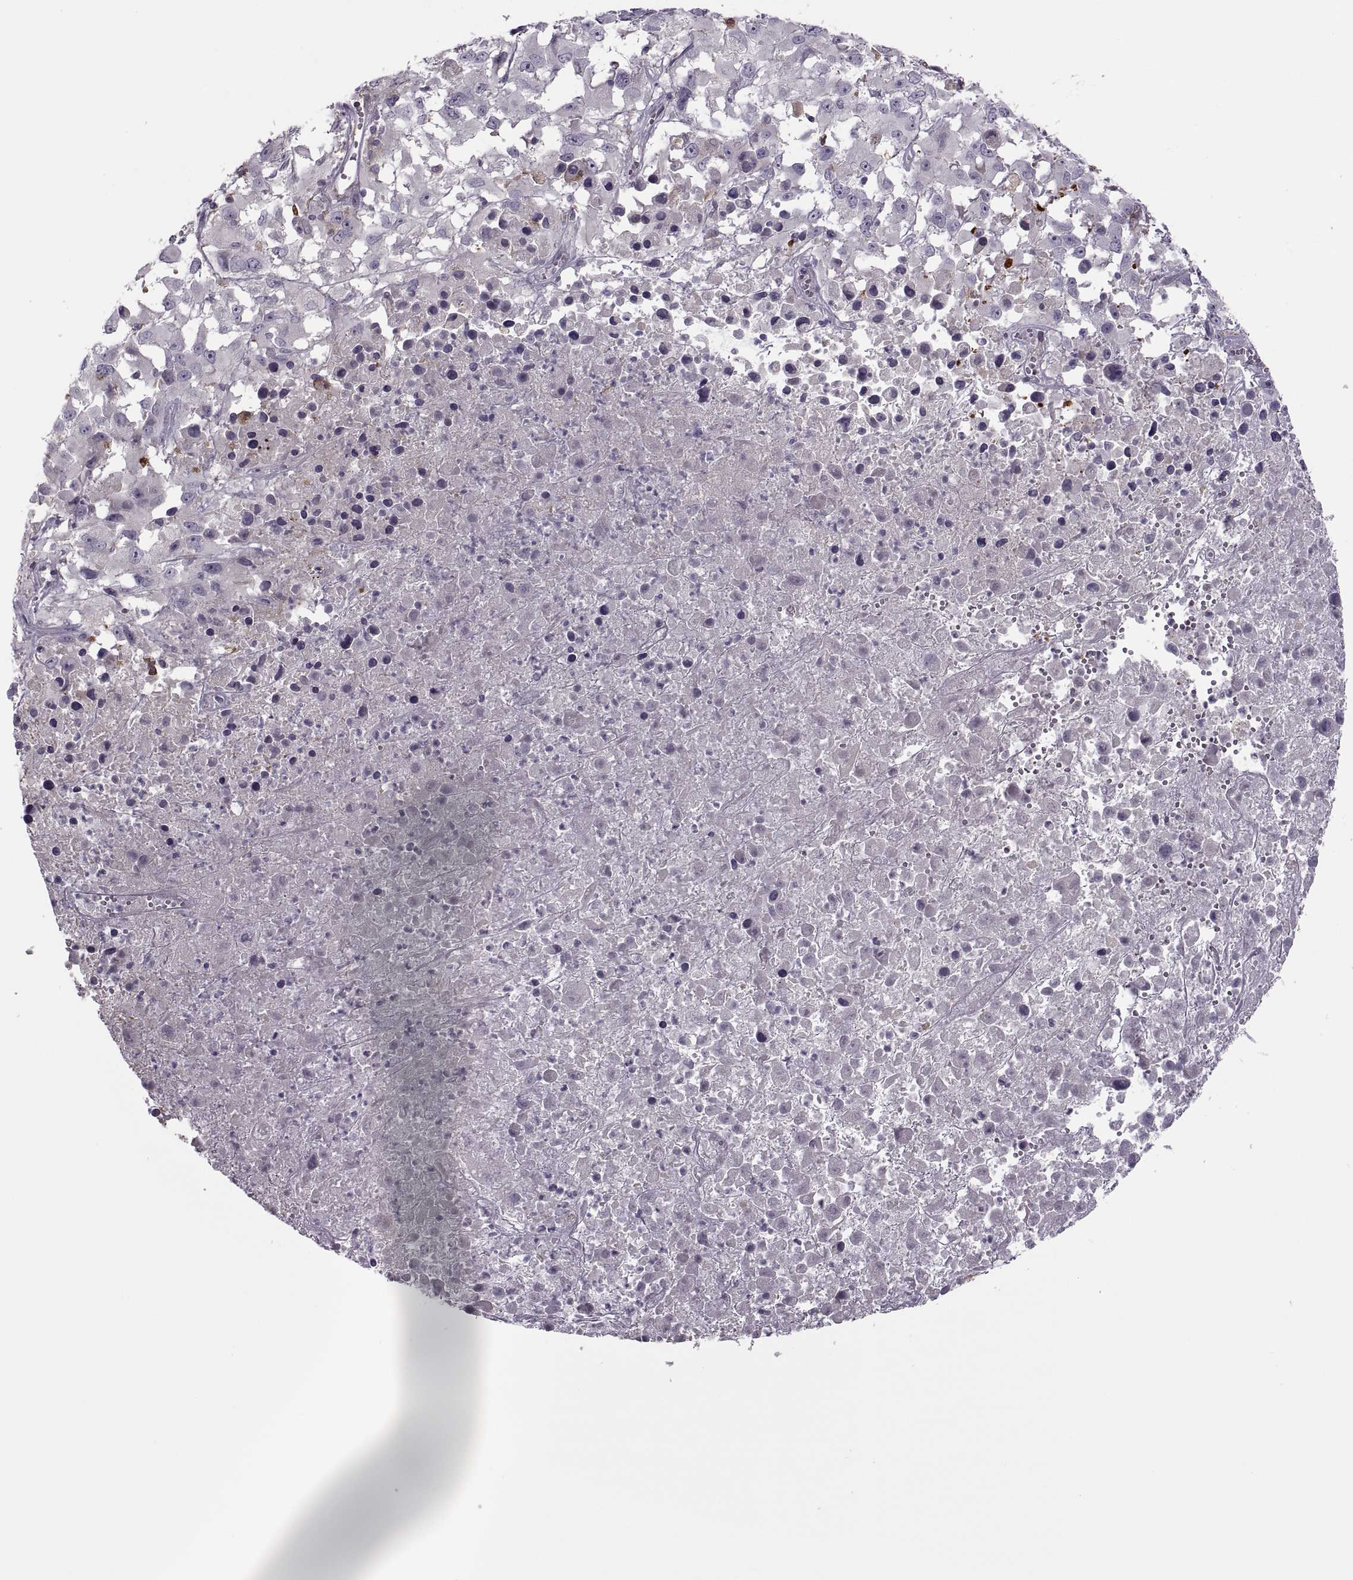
{"staining": {"intensity": "negative", "quantity": "none", "location": "none"}, "tissue": "melanoma", "cell_type": "Tumor cells", "image_type": "cancer", "snomed": [{"axis": "morphology", "description": "Malignant melanoma, Metastatic site"}, {"axis": "topography", "description": "Soft tissue"}], "caption": "Human melanoma stained for a protein using IHC displays no positivity in tumor cells.", "gene": "H2AP", "patient": {"sex": "male", "age": 50}}